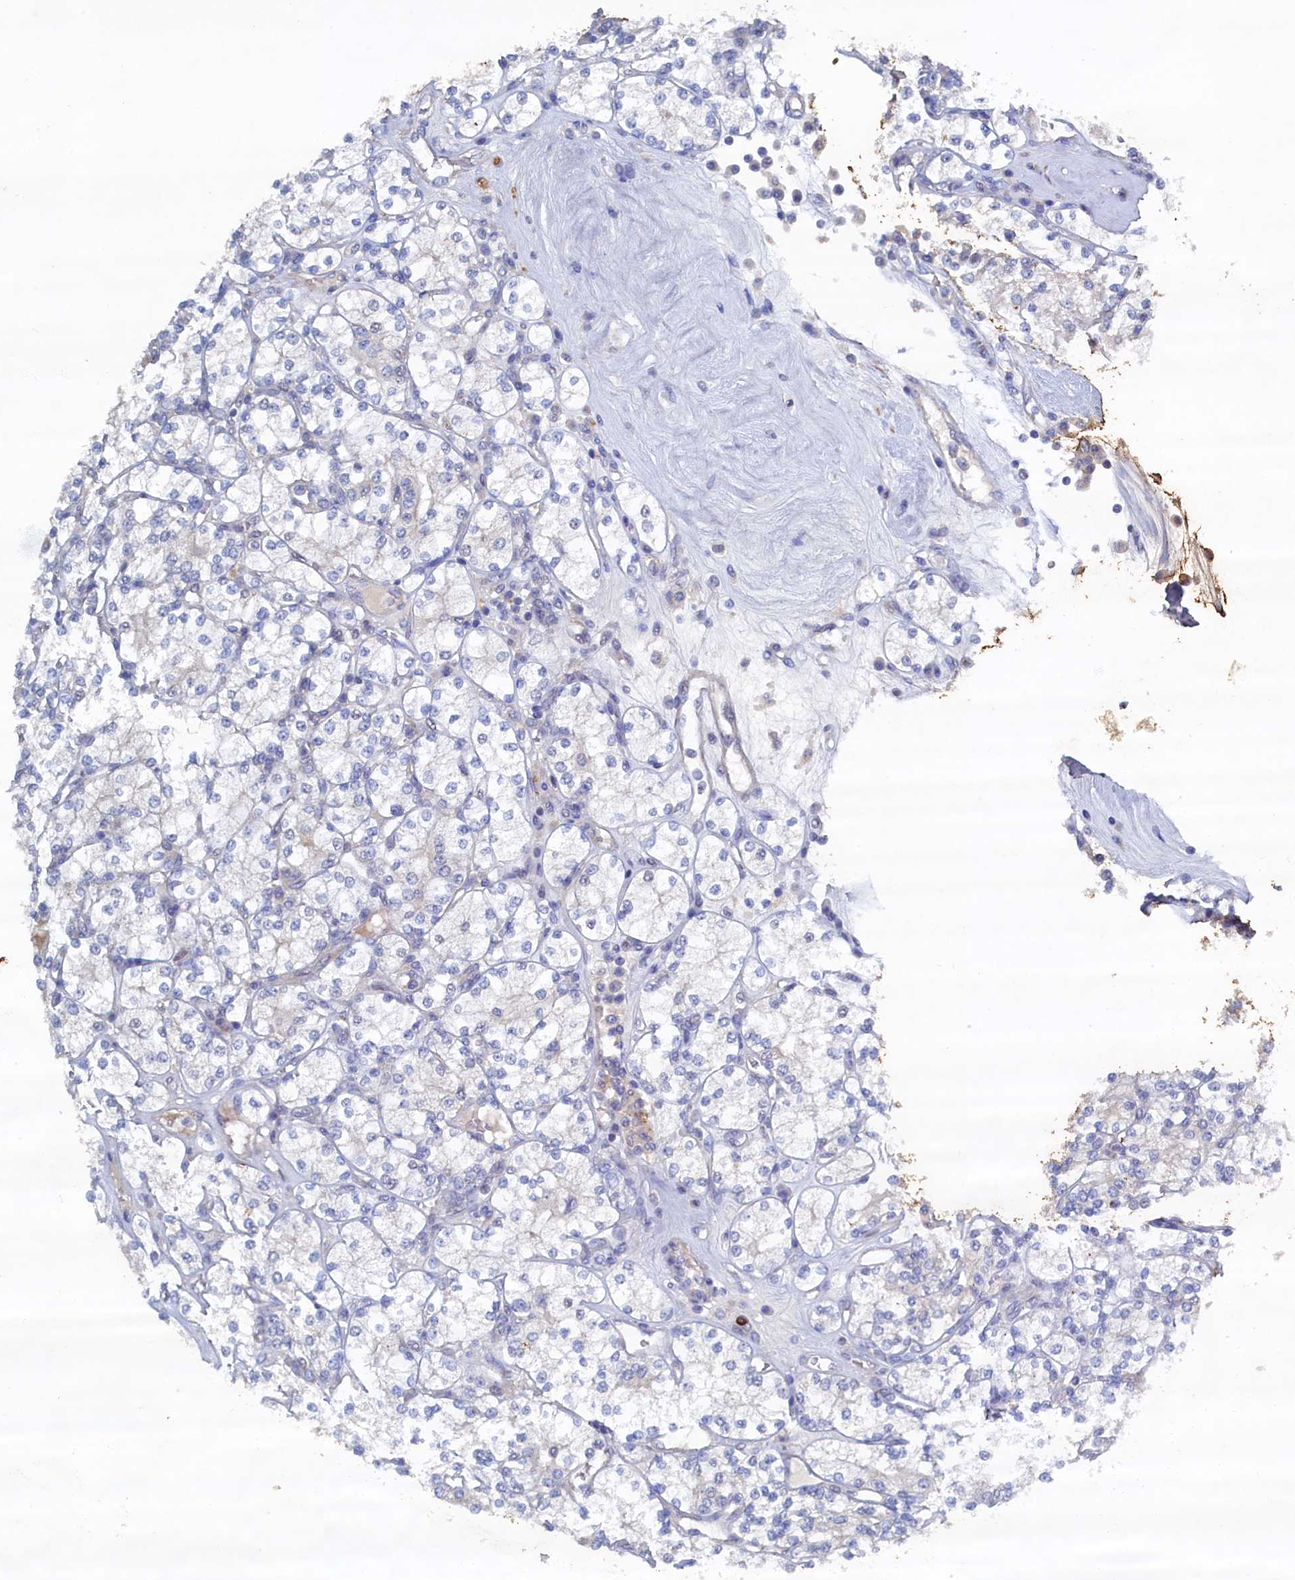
{"staining": {"intensity": "negative", "quantity": "none", "location": "none"}, "tissue": "renal cancer", "cell_type": "Tumor cells", "image_type": "cancer", "snomed": [{"axis": "morphology", "description": "Adenocarcinoma, NOS"}, {"axis": "topography", "description": "Kidney"}], "caption": "The image exhibits no staining of tumor cells in renal adenocarcinoma.", "gene": "CBLIF", "patient": {"sex": "male", "age": 77}}